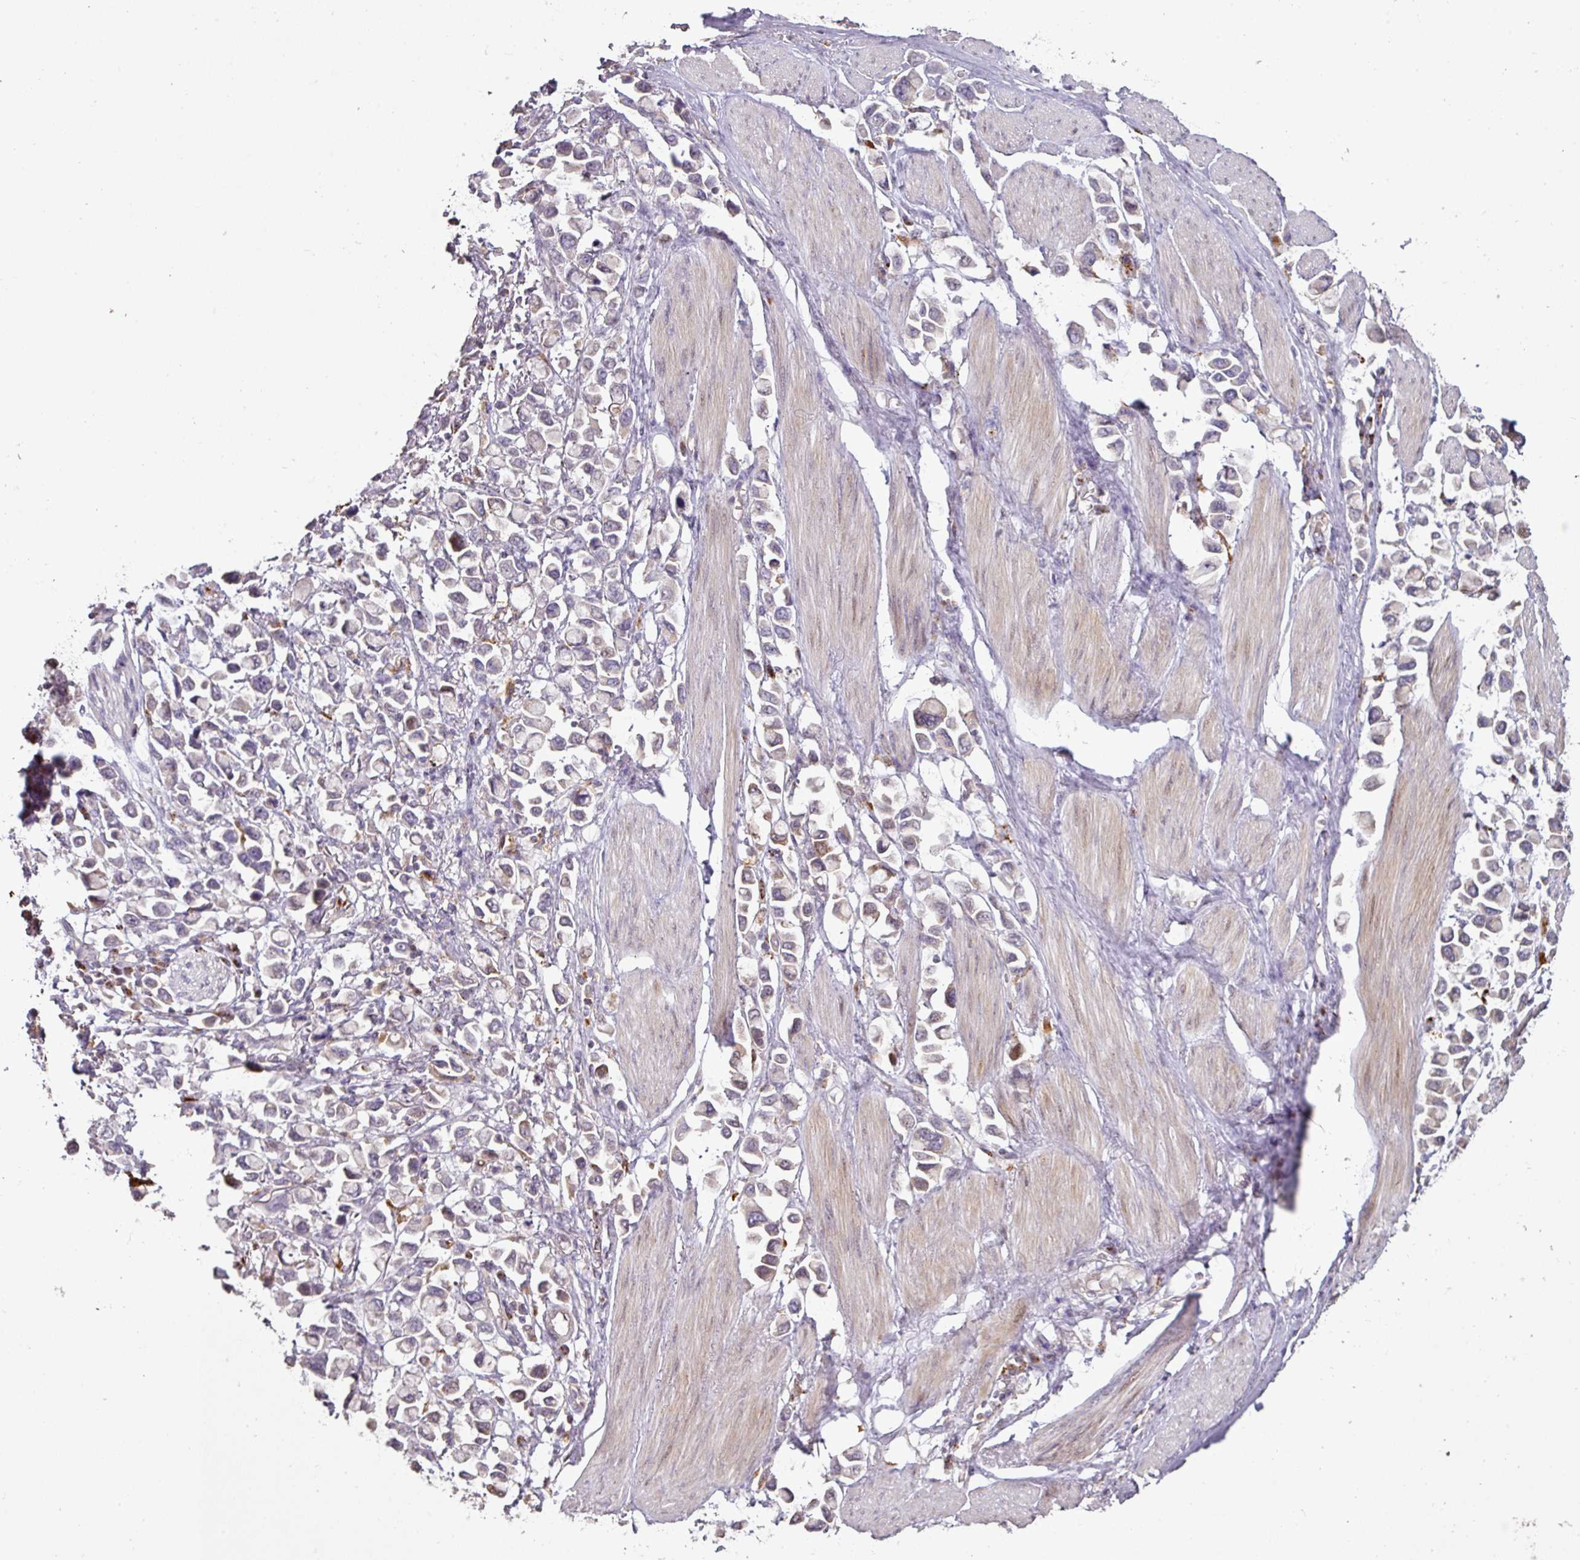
{"staining": {"intensity": "moderate", "quantity": "<25%", "location": "cytoplasmic/membranous"}, "tissue": "stomach cancer", "cell_type": "Tumor cells", "image_type": "cancer", "snomed": [{"axis": "morphology", "description": "Adenocarcinoma, NOS"}, {"axis": "topography", "description": "Stomach"}], "caption": "A micrograph of stomach cancer (adenocarcinoma) stained for a protein shows moderate cytoplasmic/membranous brown staining in tumor cells. The staining was performed using DAB (3,3'-diaminobenzidine) to visualize the protein expression in brown, while the nuclei were stained in blue with hematoxylin (Magnification: 20x).", "gene": "CXCR5", "patient": {"sex": "female", "age": 81}}